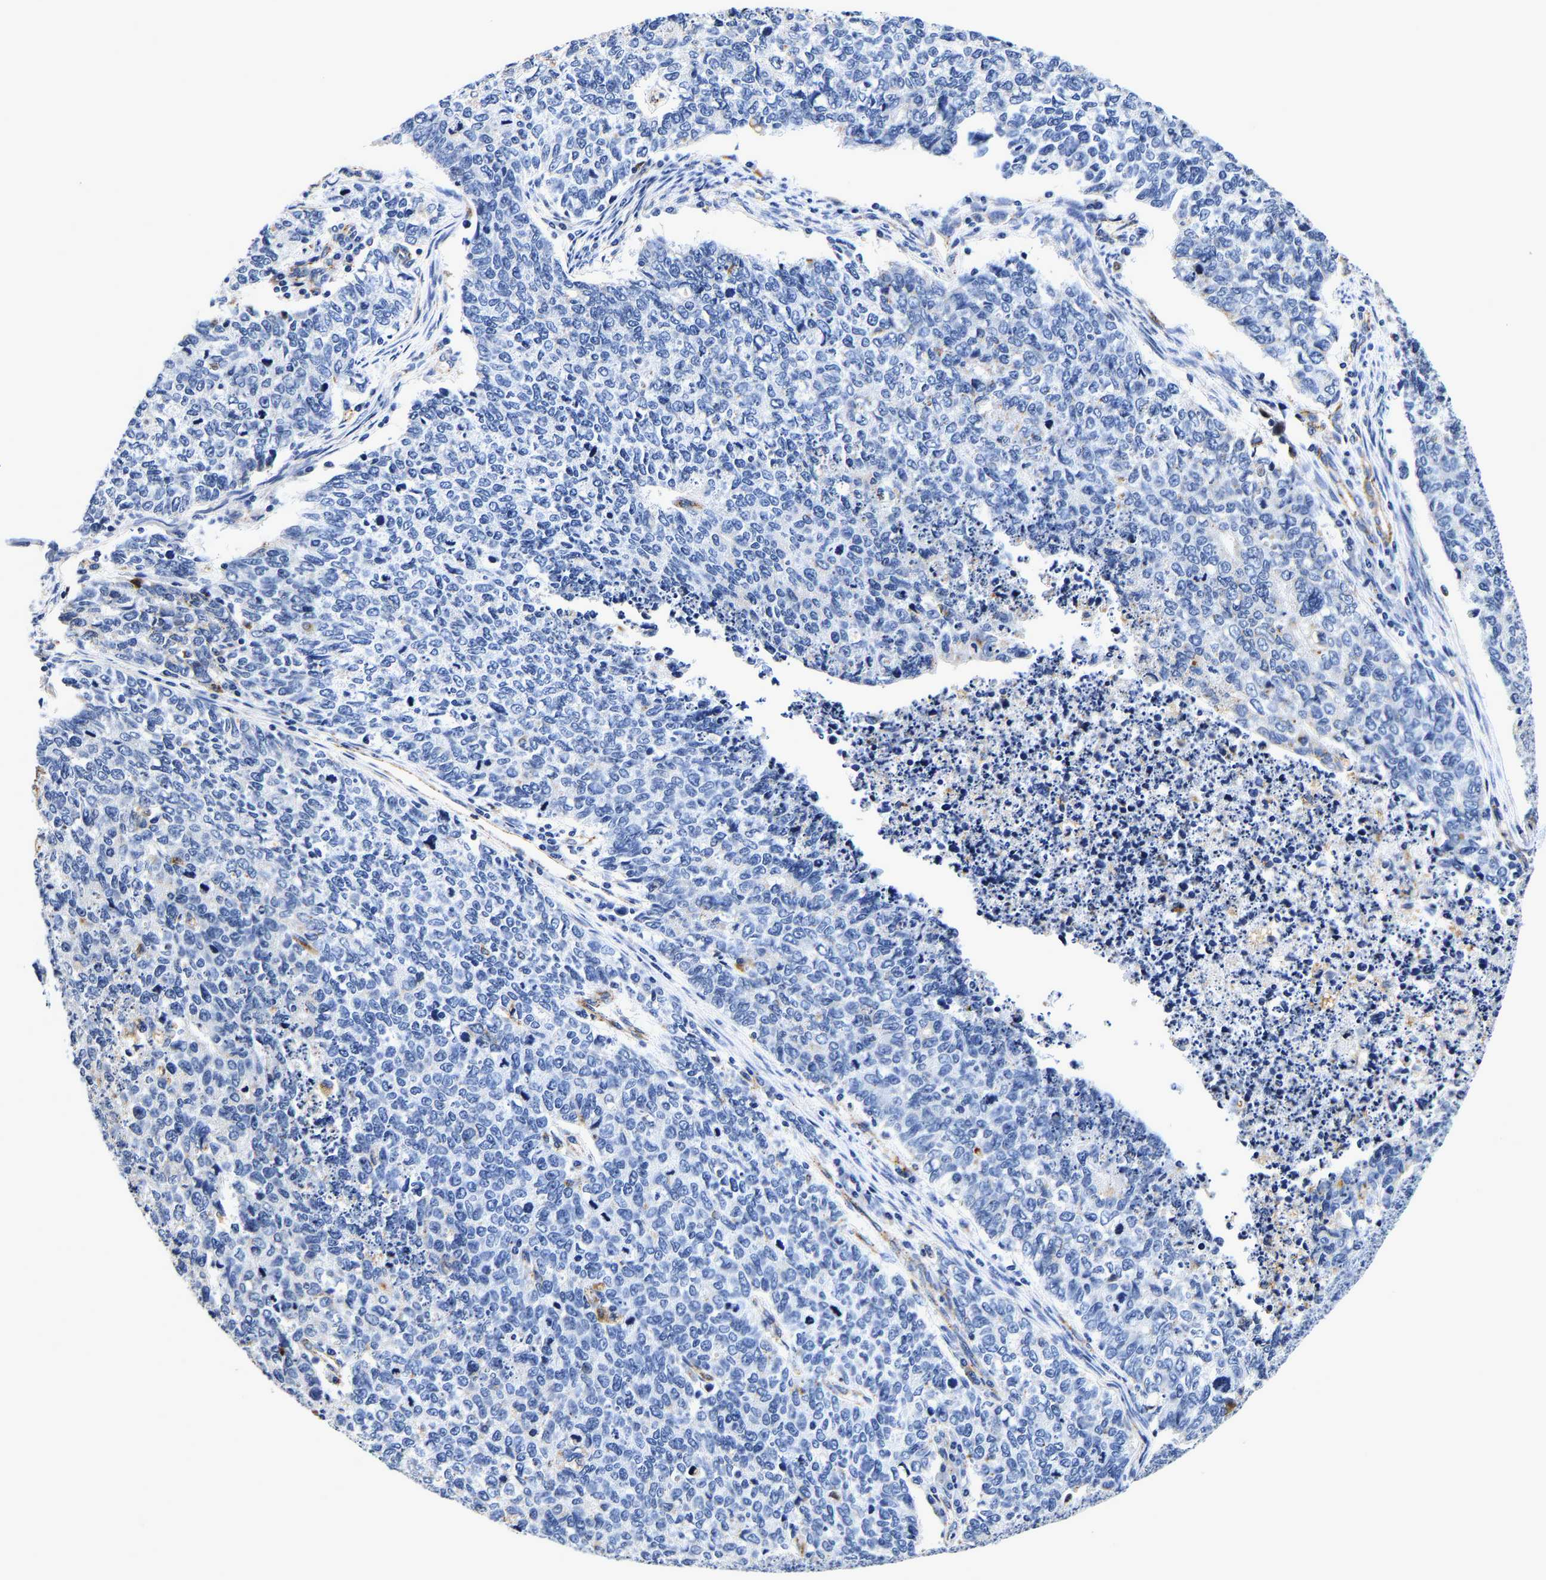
{"staining": {"intensity": "negative", "quantity": "none", "location": "none"}, "tissue": "cervical cancer", "cell_type": "Tumor cells", "image_type": "cancer", "snomed": [{"axis": "morphology", "description": "Squamous cell carcinoma, NOS"}, {"axis": "topography", "description": "Cervix"}], "caption": "The IHC micrograph has no significant staining in tumor cells of cervical squamous cell carcinoma tissue.", "gene": "GRN", "patient": {"sex": "female", "age": 63}}